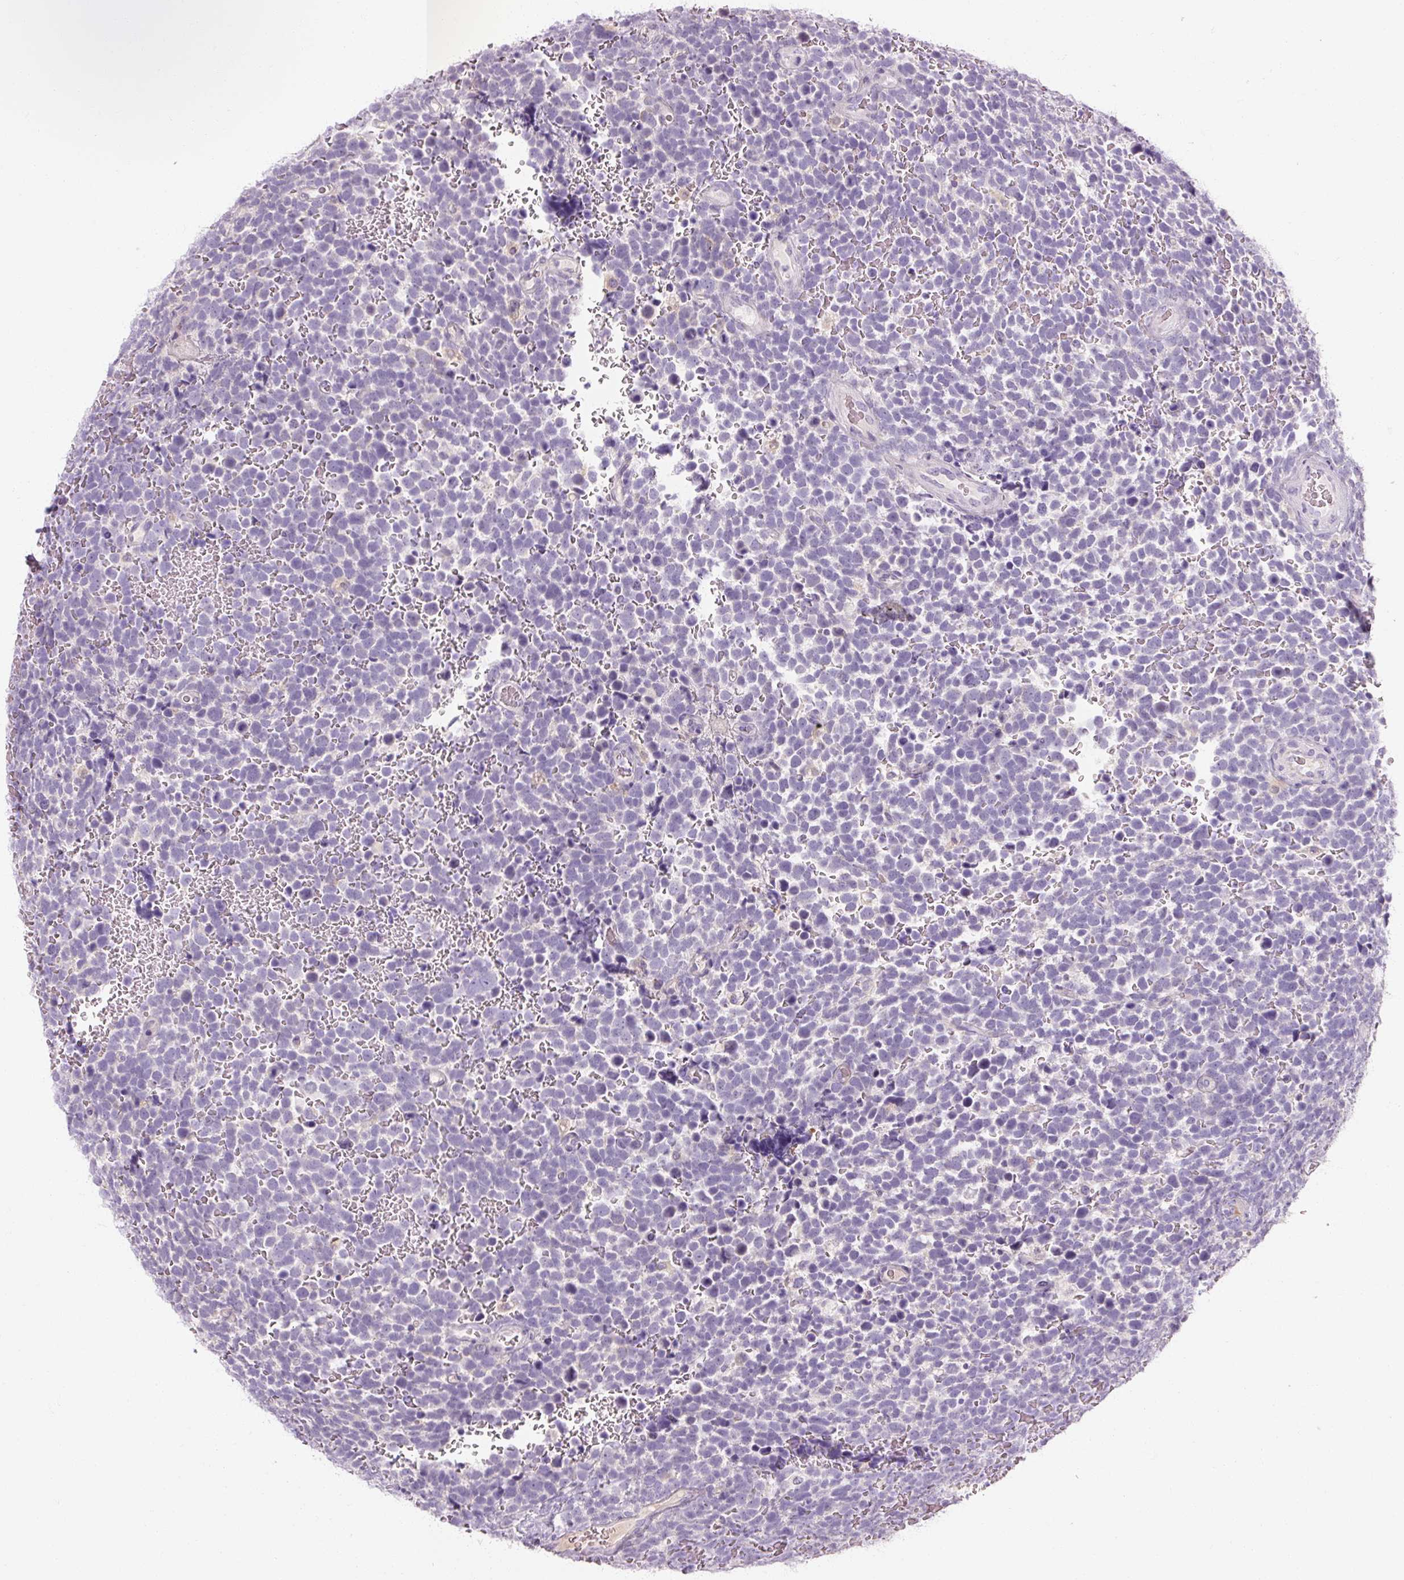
{"staining": {"intensity": "negative", "quantity": "none", "location": "none"}, "tissue": "urothelial cancer", "cell_type": "Tumor cells", "image_type": "cancer", "snomed": [{"axis": "morphology", "description": "Urothelial carcinoma, High grade"}, {"axis": "topography", "description": "Urinary bladder"}], "caption": "High power microscopy histopathology image of an IHC photomicrograph of urothelial cancer, revealing no significant staining in tumor cells.", "gene": "NFE2L3", "patient": {"sex": "female", "age": 82}}